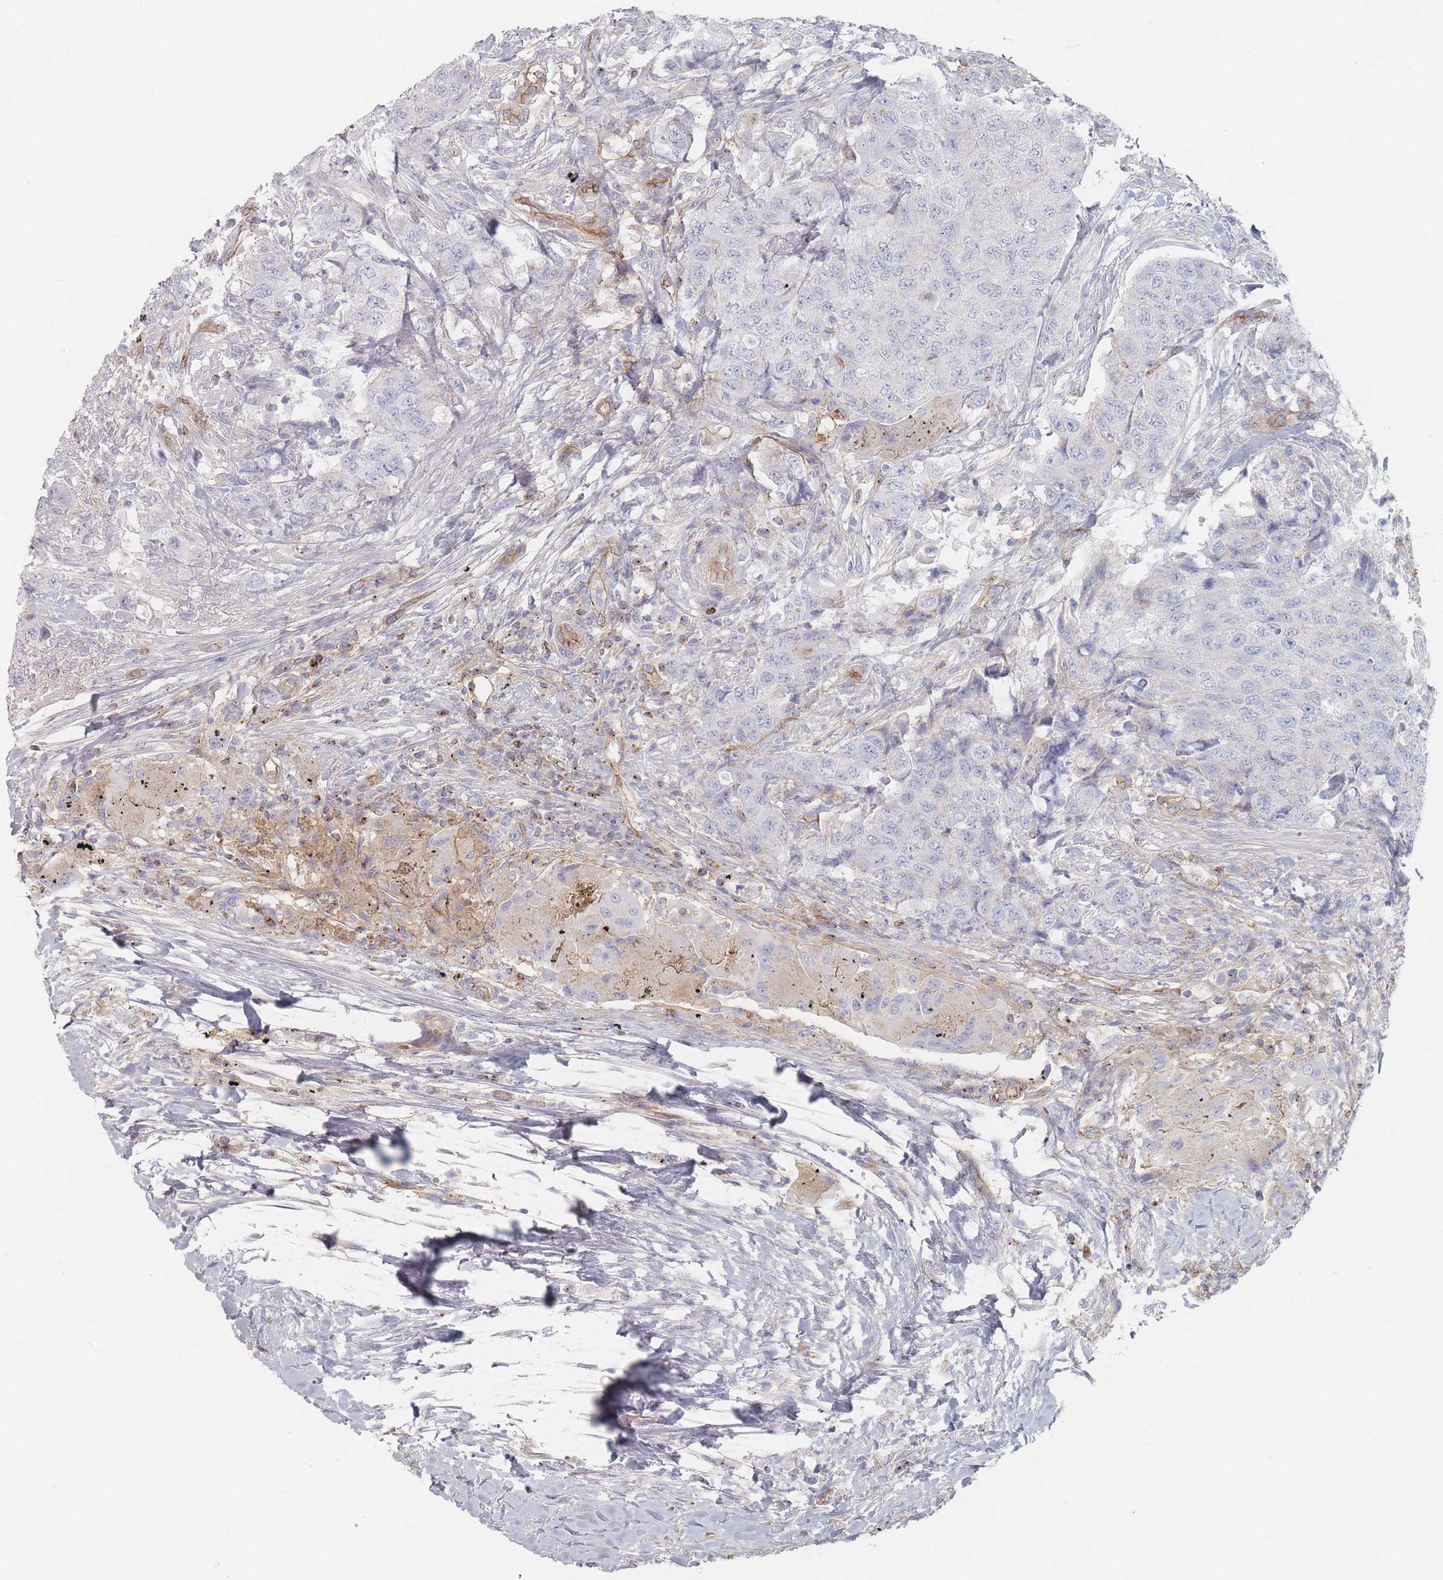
{"staining": {"intensity": "negative", "quantity": "none", "location": "none"}, "tissue": "urothelial cancer", "cell_type": "Tumor cells", "image_type": "cancer", "snomed": [{"axis": "morphology", "description": "Urothelial carcinoma, High grade"}, {"axis": "topography", "description": "Urinary bladder"}], "caption": "The histopathology image displays no staining of tumor cells in urothelial cancer. (DAB (3,3'-diaminobenzidine) immunohistochemistry (IHC), high magnification).", "gene": "GNB1", "patient": {"sex": "female", "age": 78}}